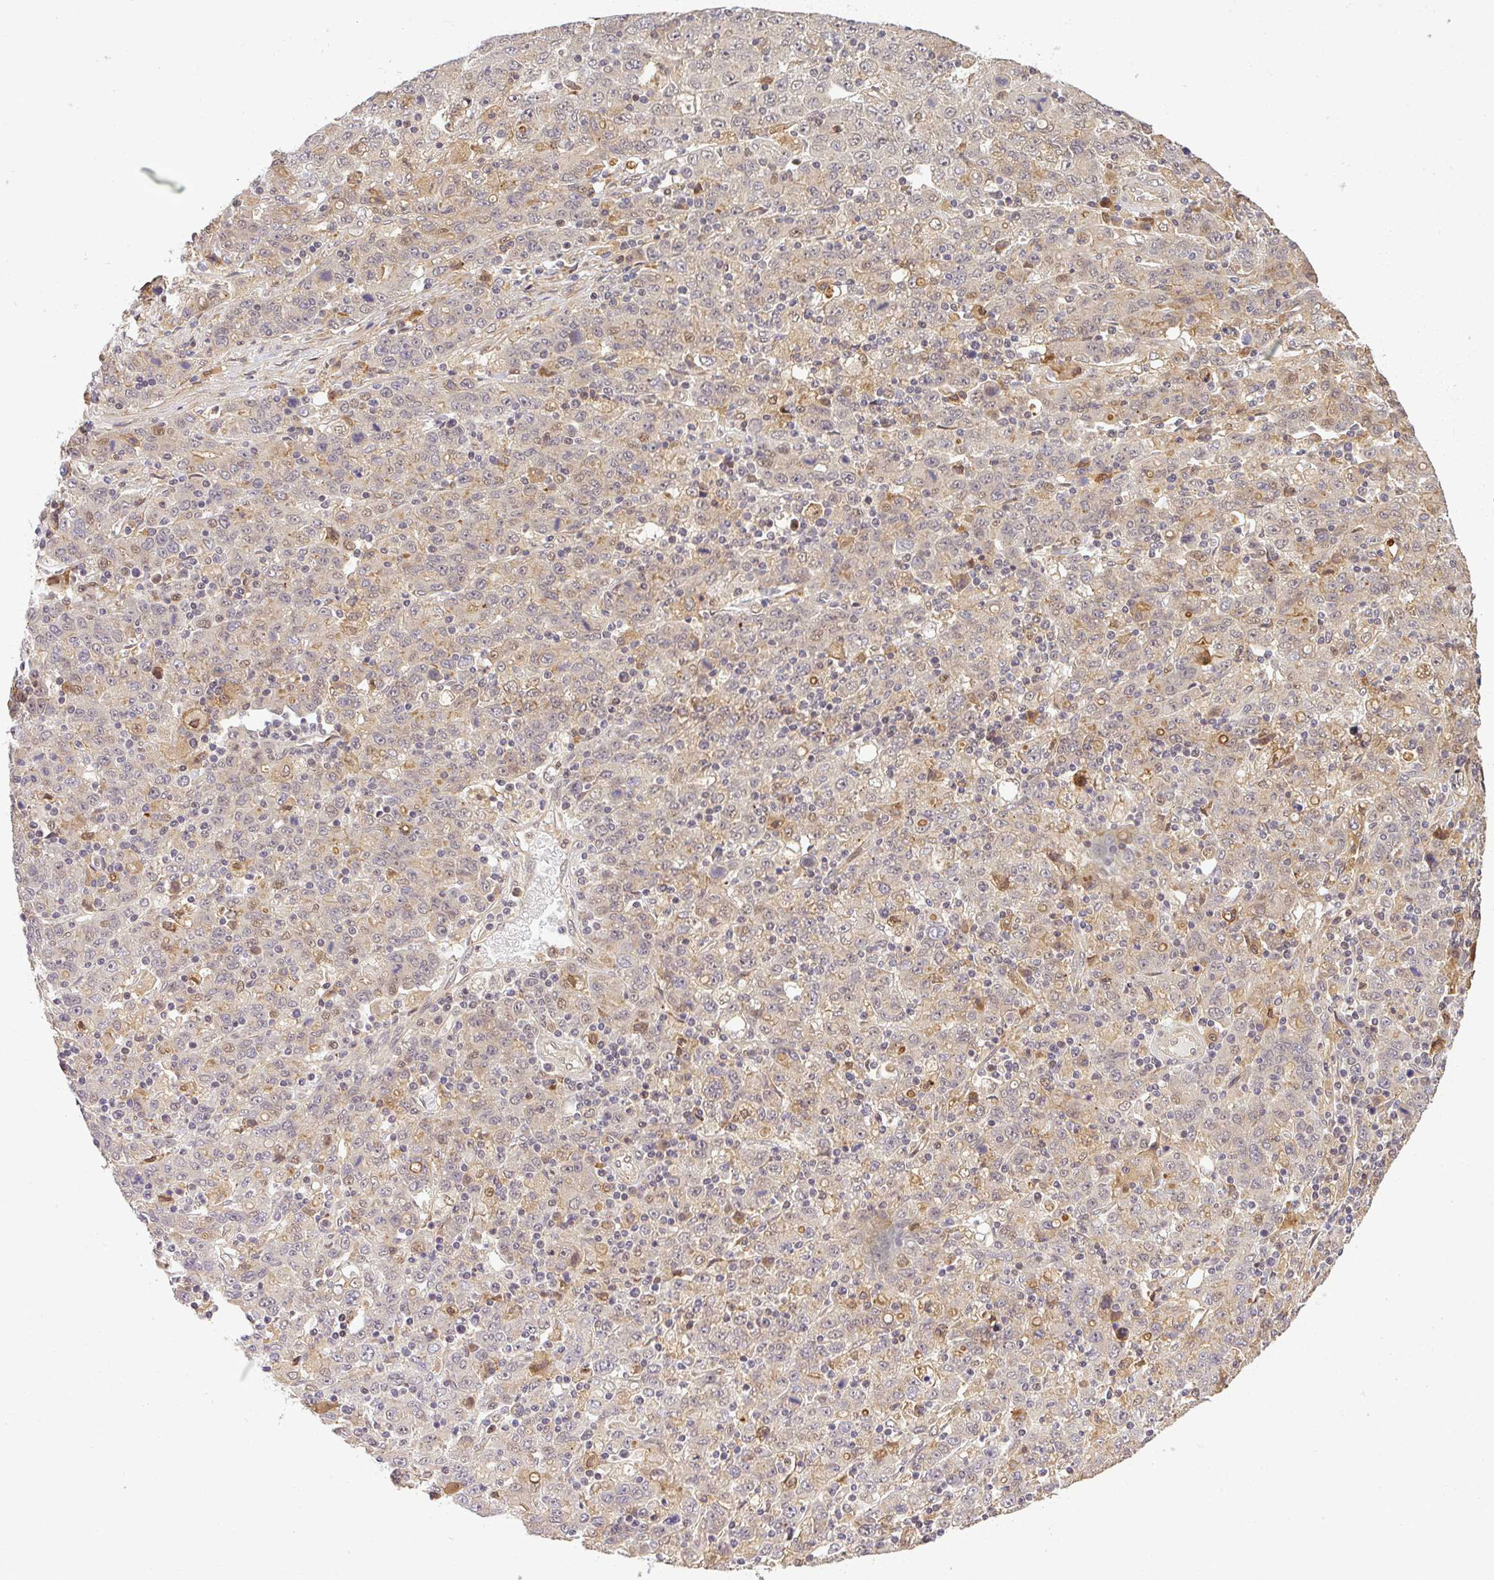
{"staining": {"intensity": "weak", "quantity": "<25%", "location": "cytoplasmic/membranous"}, "tissue": "stomach cancer", "cell_type": "Tumor cells", "image_type": "cancer", "snomed": [{"axis": "morphology", "description": "Adenocarcinoma, NOS"}, {"axis": "topography", "description": "Stomach, upper"}], "caption": "This is an immunohistochemistry (IHC) micrograph of stomach cancer. There is no expression in tumor cells.", "gene": "FAM153A", "patient": {"sex": "male", "age": 69}}